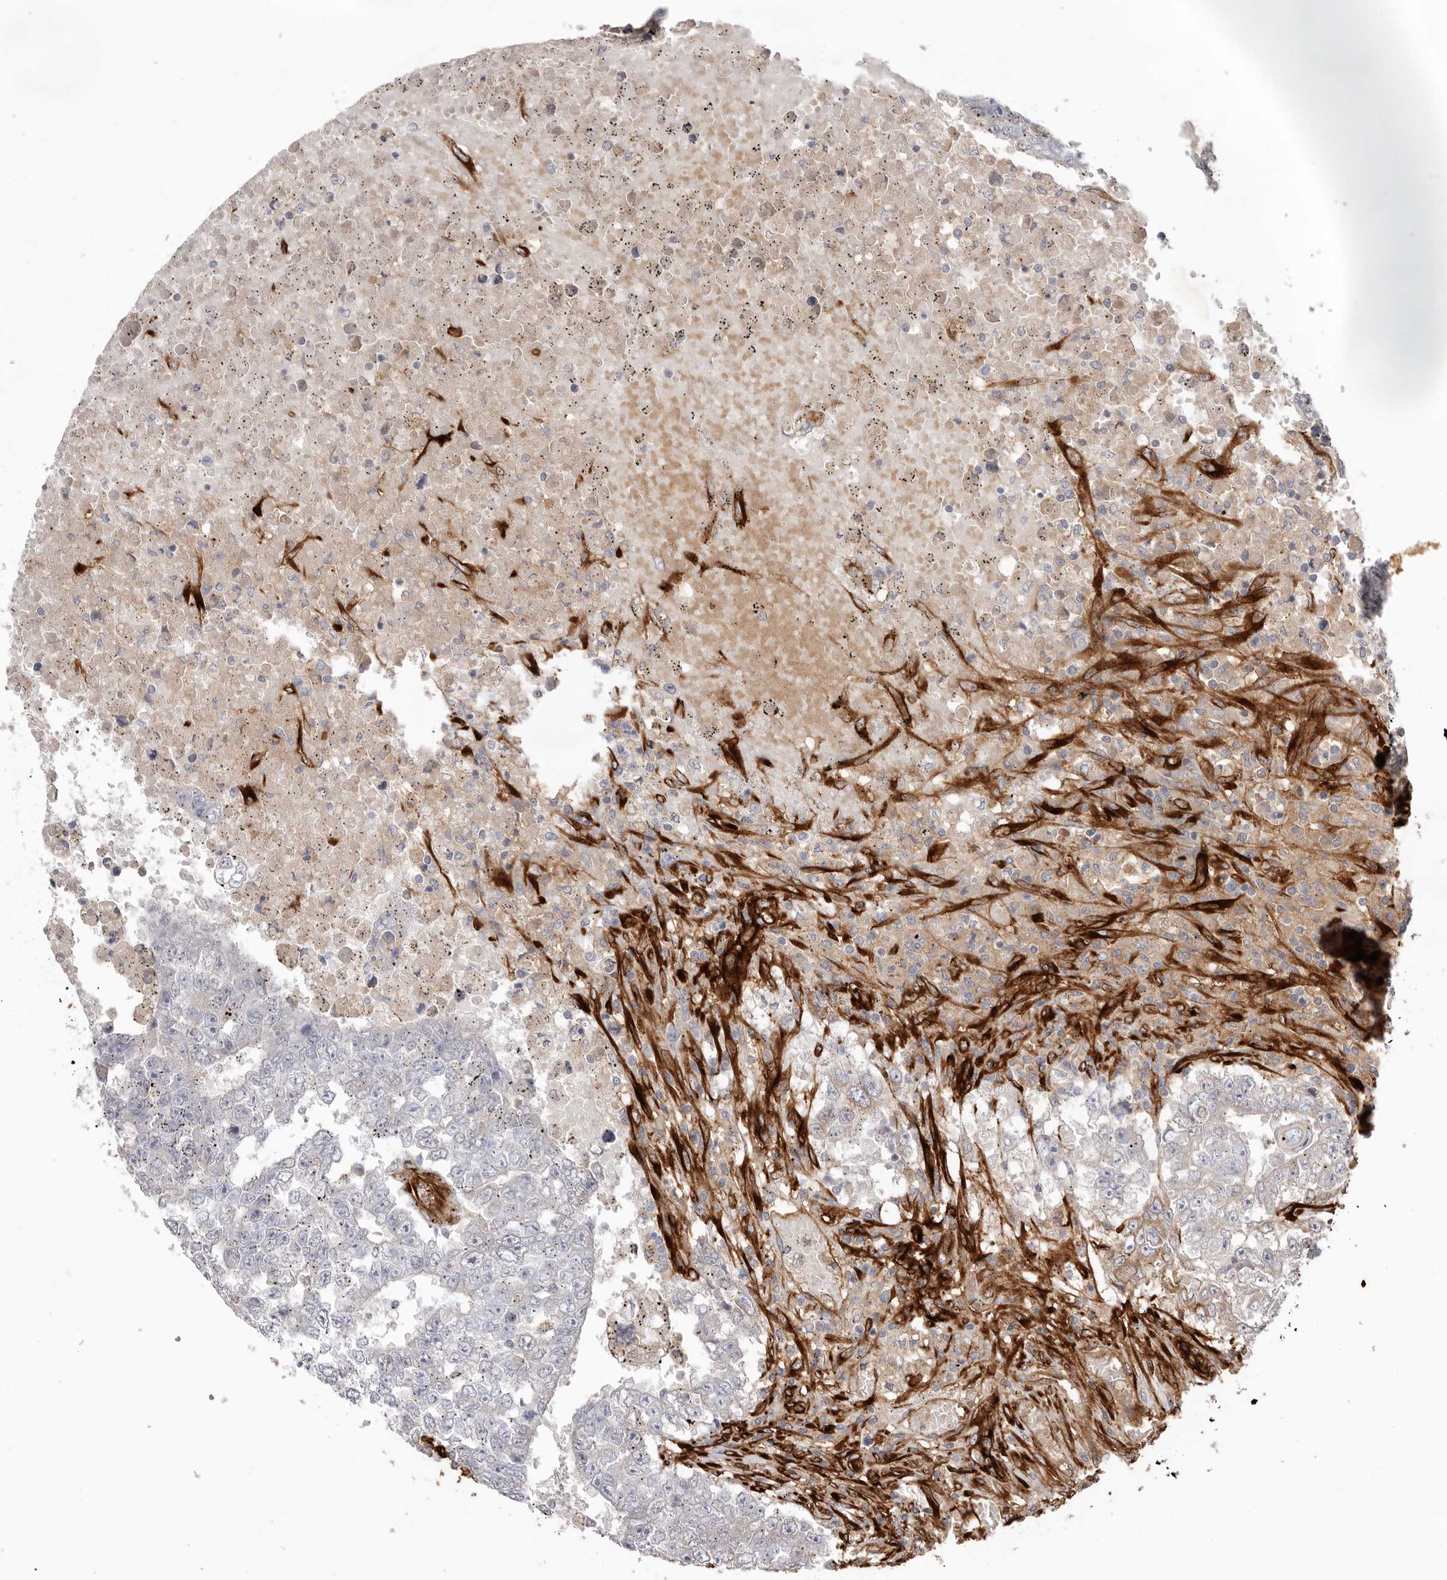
{"staining": {"intensity": "negative", "quantity": "none", "location": "none"}, "tissue": "testis cancer", "cell_type": "Tumor cells", "image_type": "cancer", "snomed": [{"axis": "morphology", "description": "Carcinoma, Embryonal, NOS"}, {"axis": "topography", "description": "Testis"}], "caption": "Photomicrograph shows no significant protein expression in tumor cells of testis cancer (embryonal carcinoma).", "gene": "LRRC66", "patient": {"sex": "male", "age": 25}}